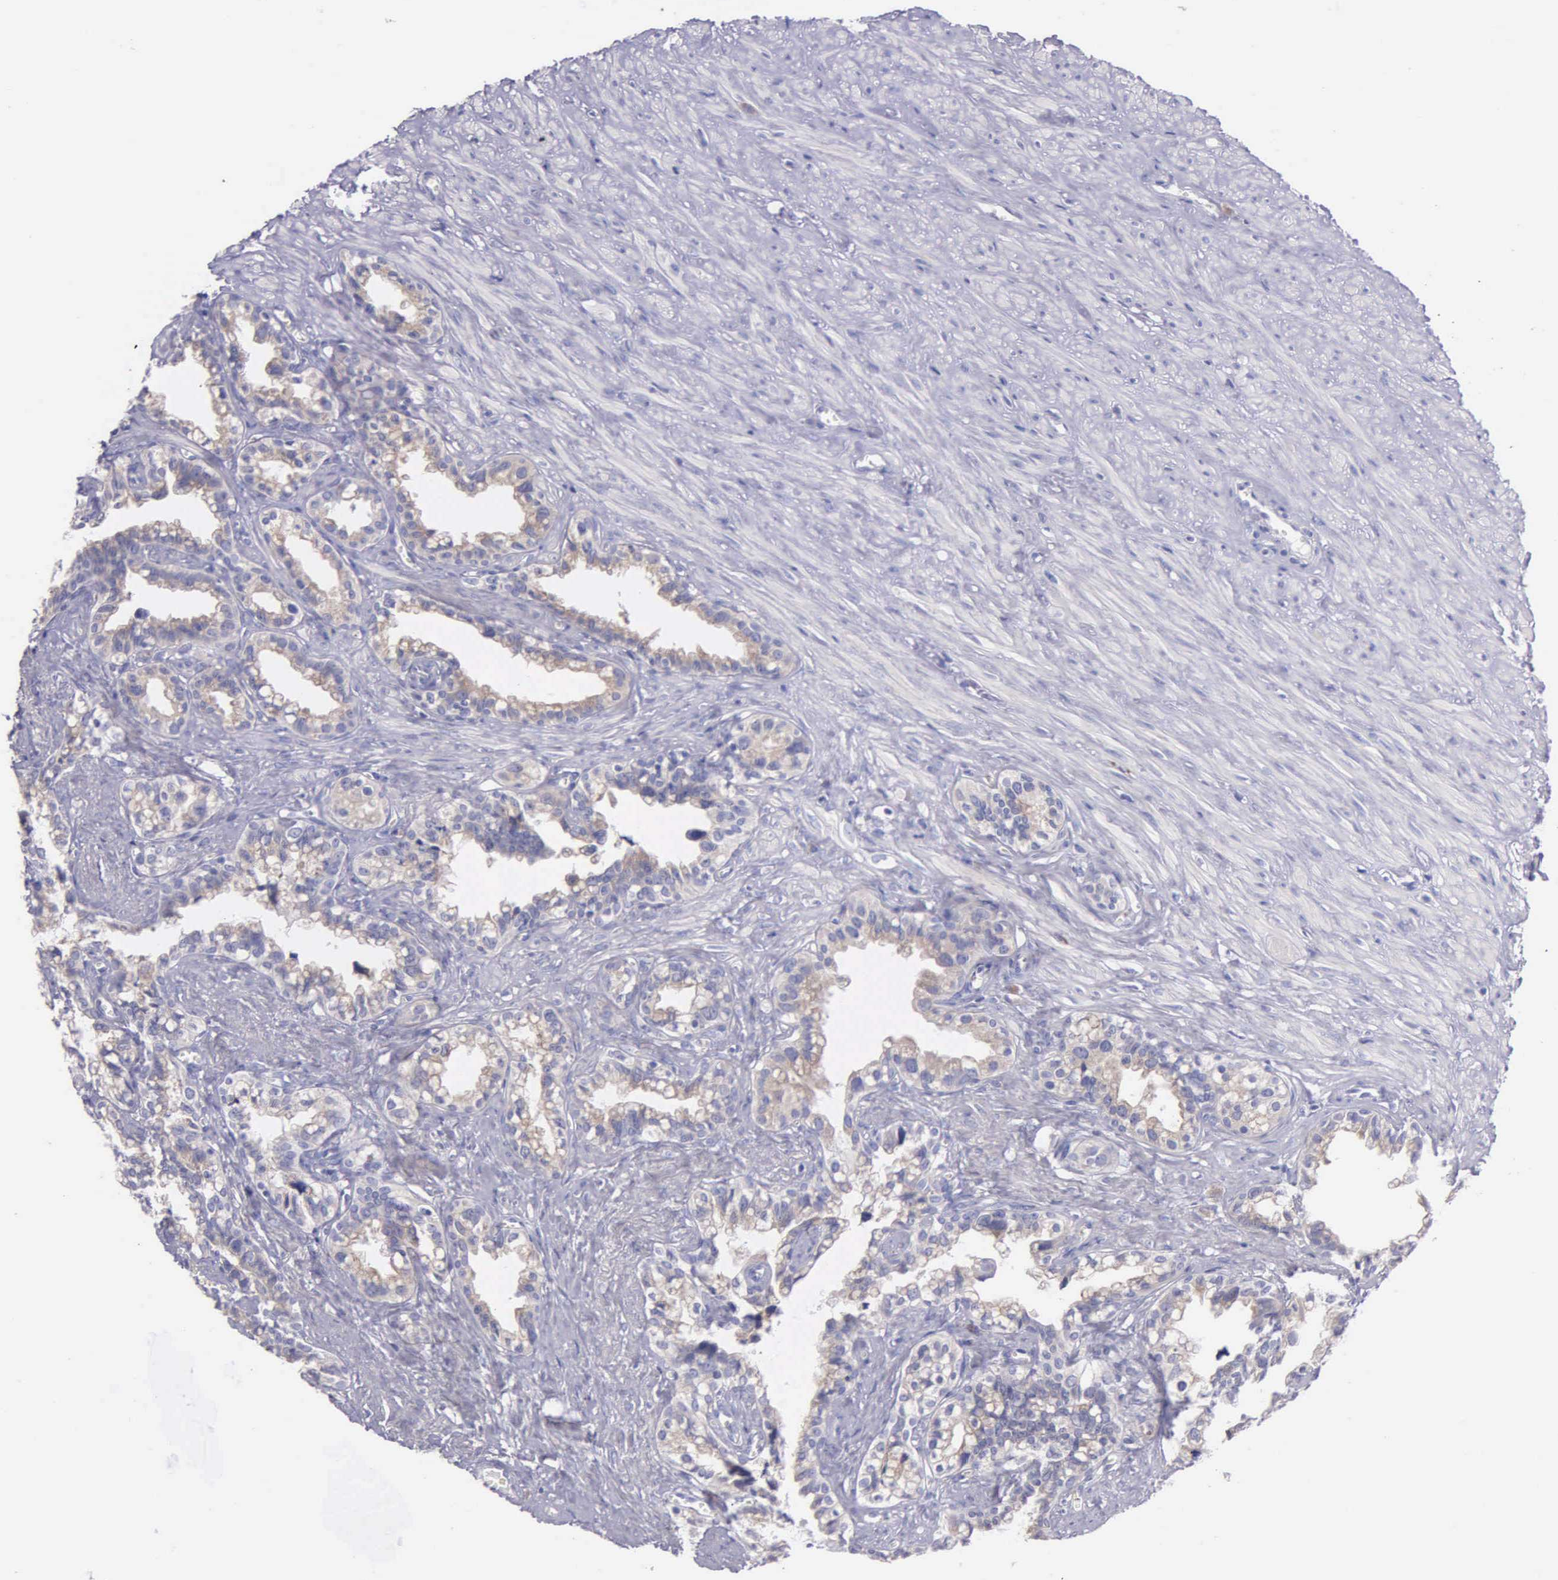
{"staining": {"intensity": "weak", "quantity": ">75%", "location": "cytoplasmic/membranous"}, "tissue": "seminal vesicle", "cell_type": "Glandular cells", "image_type": "normal", "snomed": [{"axis": "morphology", "description": "Normal tissue, NOS"}, {"axis": "topography", "description": "Seminal veicle"}], "caption": "IHC of normal human seminal vesicle displays low levels of weak cytoplasmic/membranous positivity in about >75% of glandular cells.", "gene": "CTAGE15", "patient": {"sex": "male", "age": 60}}